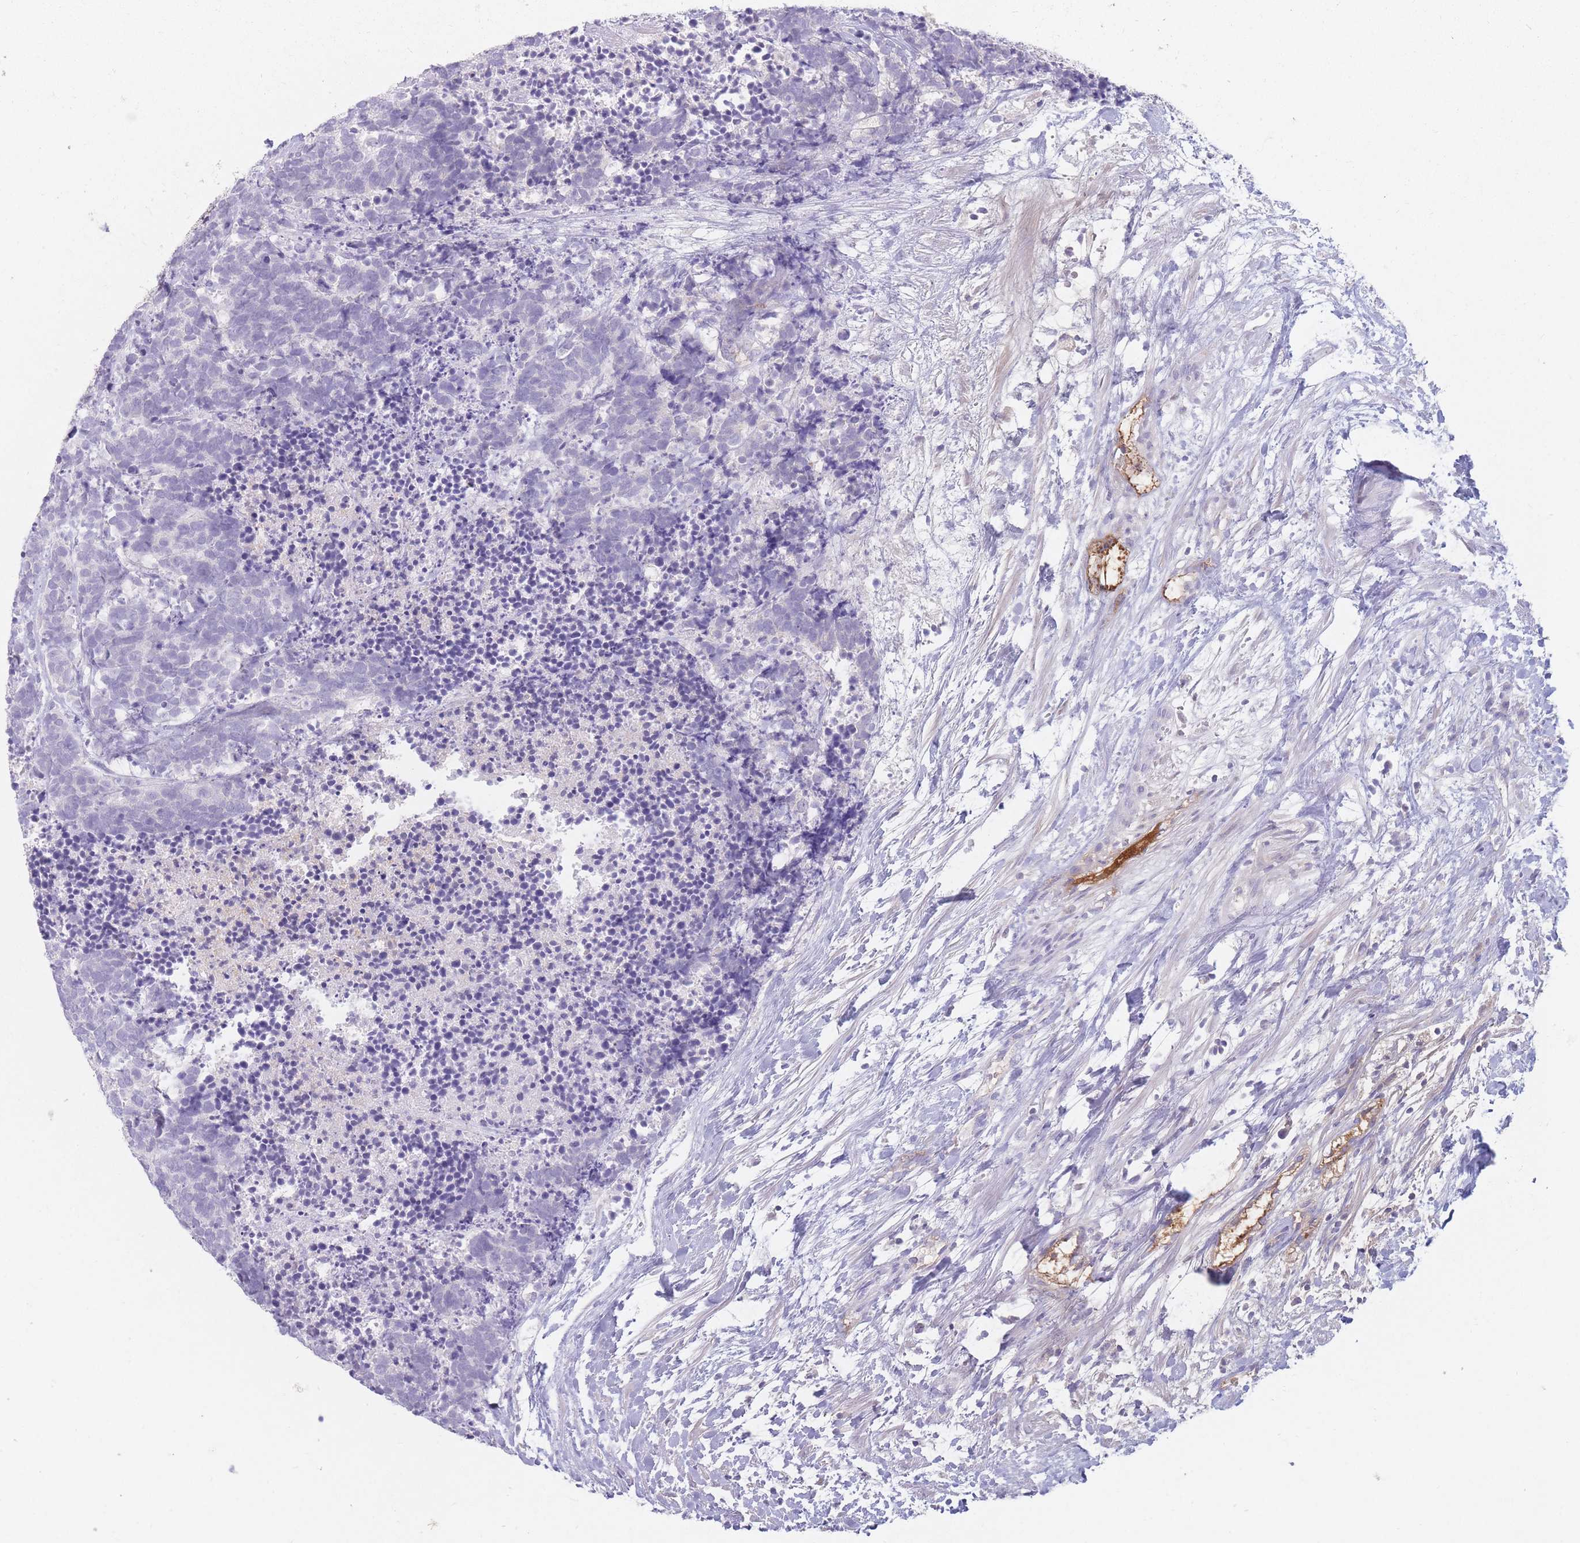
{"staining": {"intensity": "negative", "quantity": "none", "location": "none"}, "tissue": "carcinoid", "cell_type": "Tumor cells", "image_type": "cancer", "snomed": [{"axis": "morphology", "description": "Carcinoma, NOS"}, {"axis": "morphology", "description": "Carcinoid, malignant, NOS"}, {"axis": "topography", "description": "Prostate"}], "caption": "High power microscopy histopathology image of an IHC photomicrograph of carcinoid, revealing no significant positivity in tumor cells. (DAB immunohistochemistry, high magnification).", "gene": "PRG4", "patient": {"sex": "male", "age": 57}}